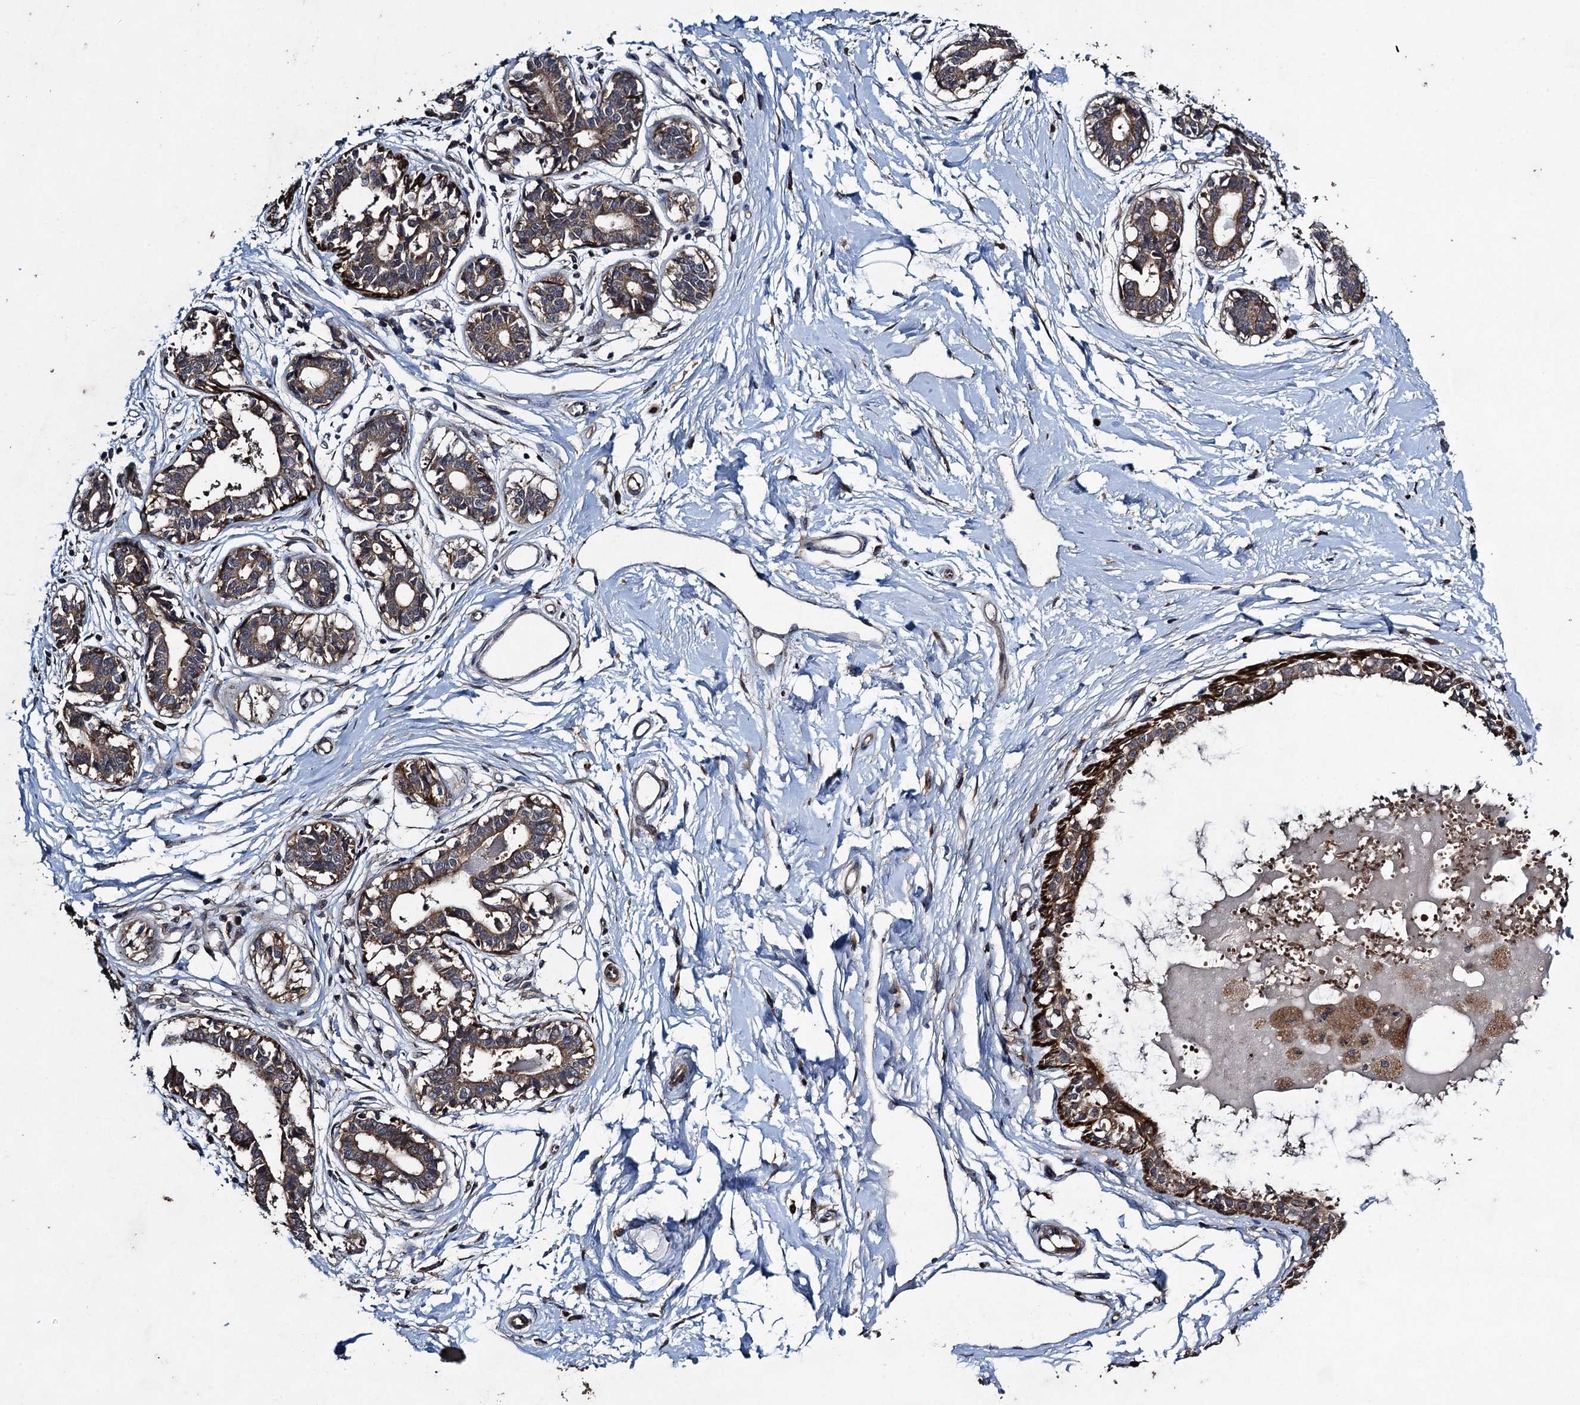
{"staining": {"intensity": "negative", "quantity": "none", "location": "none"}, "tissue": "breast", "cell_type": "Adipocytes", "image_type": "normal", "snomed": [{"axis": "morphology", "description": "Normal tissue, NOS"}, {"axis": "topography", "description": "Breast"}], "caption": "This photomicrograph is of normal breast stained with immunohistochemistry (IHC) to label a protein in brown with the nuclei are counter-stained blue. There is no positivity in adipocytes.", "gene": "CNTN5", "patient": {"sex": "female", "age": 45}}